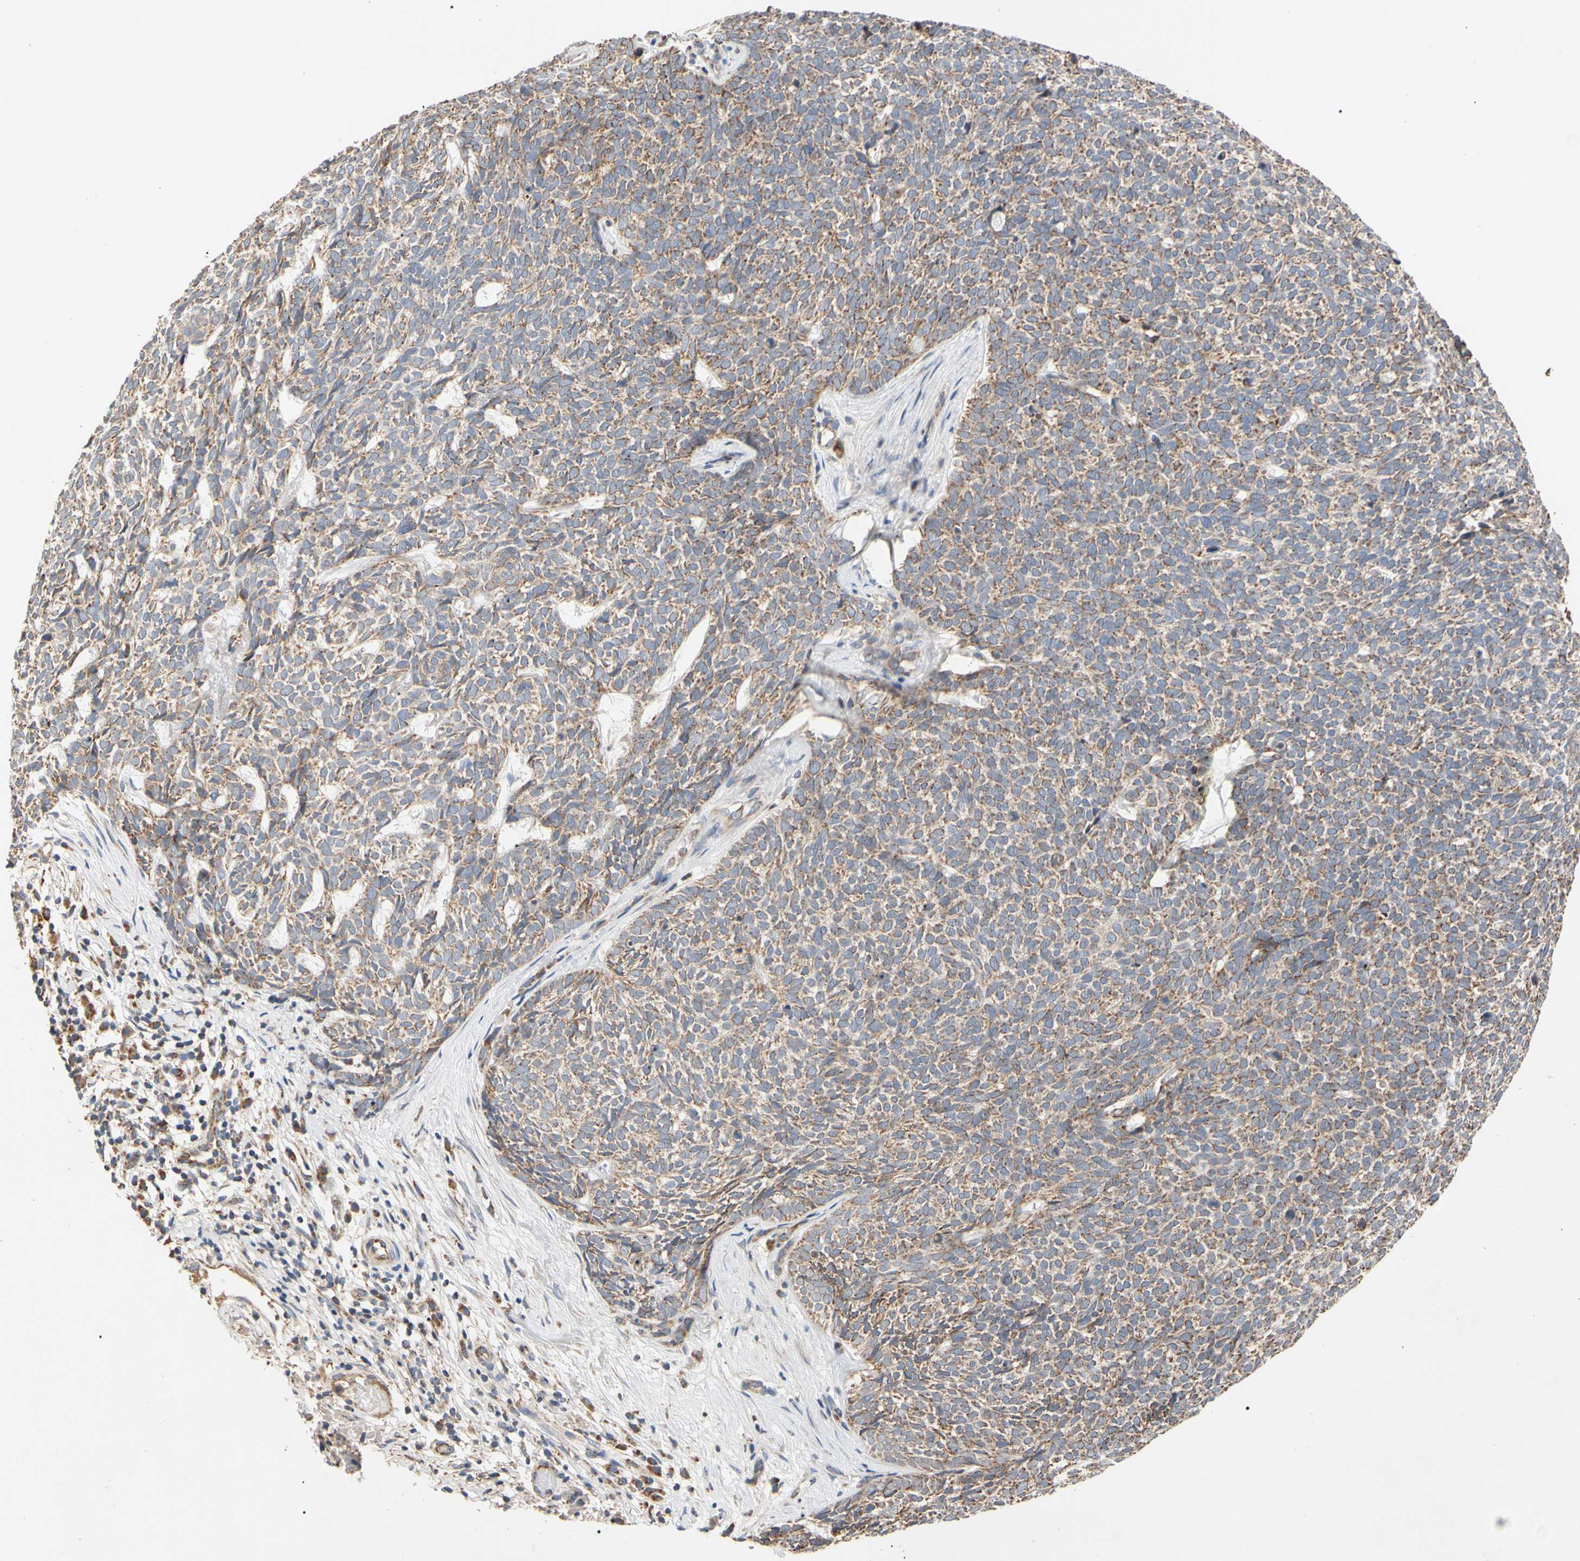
{"staining": {"intensity": "moderate", "quantity": ">75%", "location": "cytoplasmic/membranous"}, "tissue": "skin cancer", "cell_type": "Tumor cells", "image_type": "cancer", "snomed": [{"axis": "morphology", "description": "Basal cell carcinoma"}, {"axis": "topography", "description": "Skin"}], "caption": "Human skin cancer (basal cell carcinoma) stained with a brown dye shows moderate cytoplasmic/membranous positive positivity in approximately >75% of tumor cells.", "gene": "GPD2", "patient": {"sex": "female", "age": 84}}